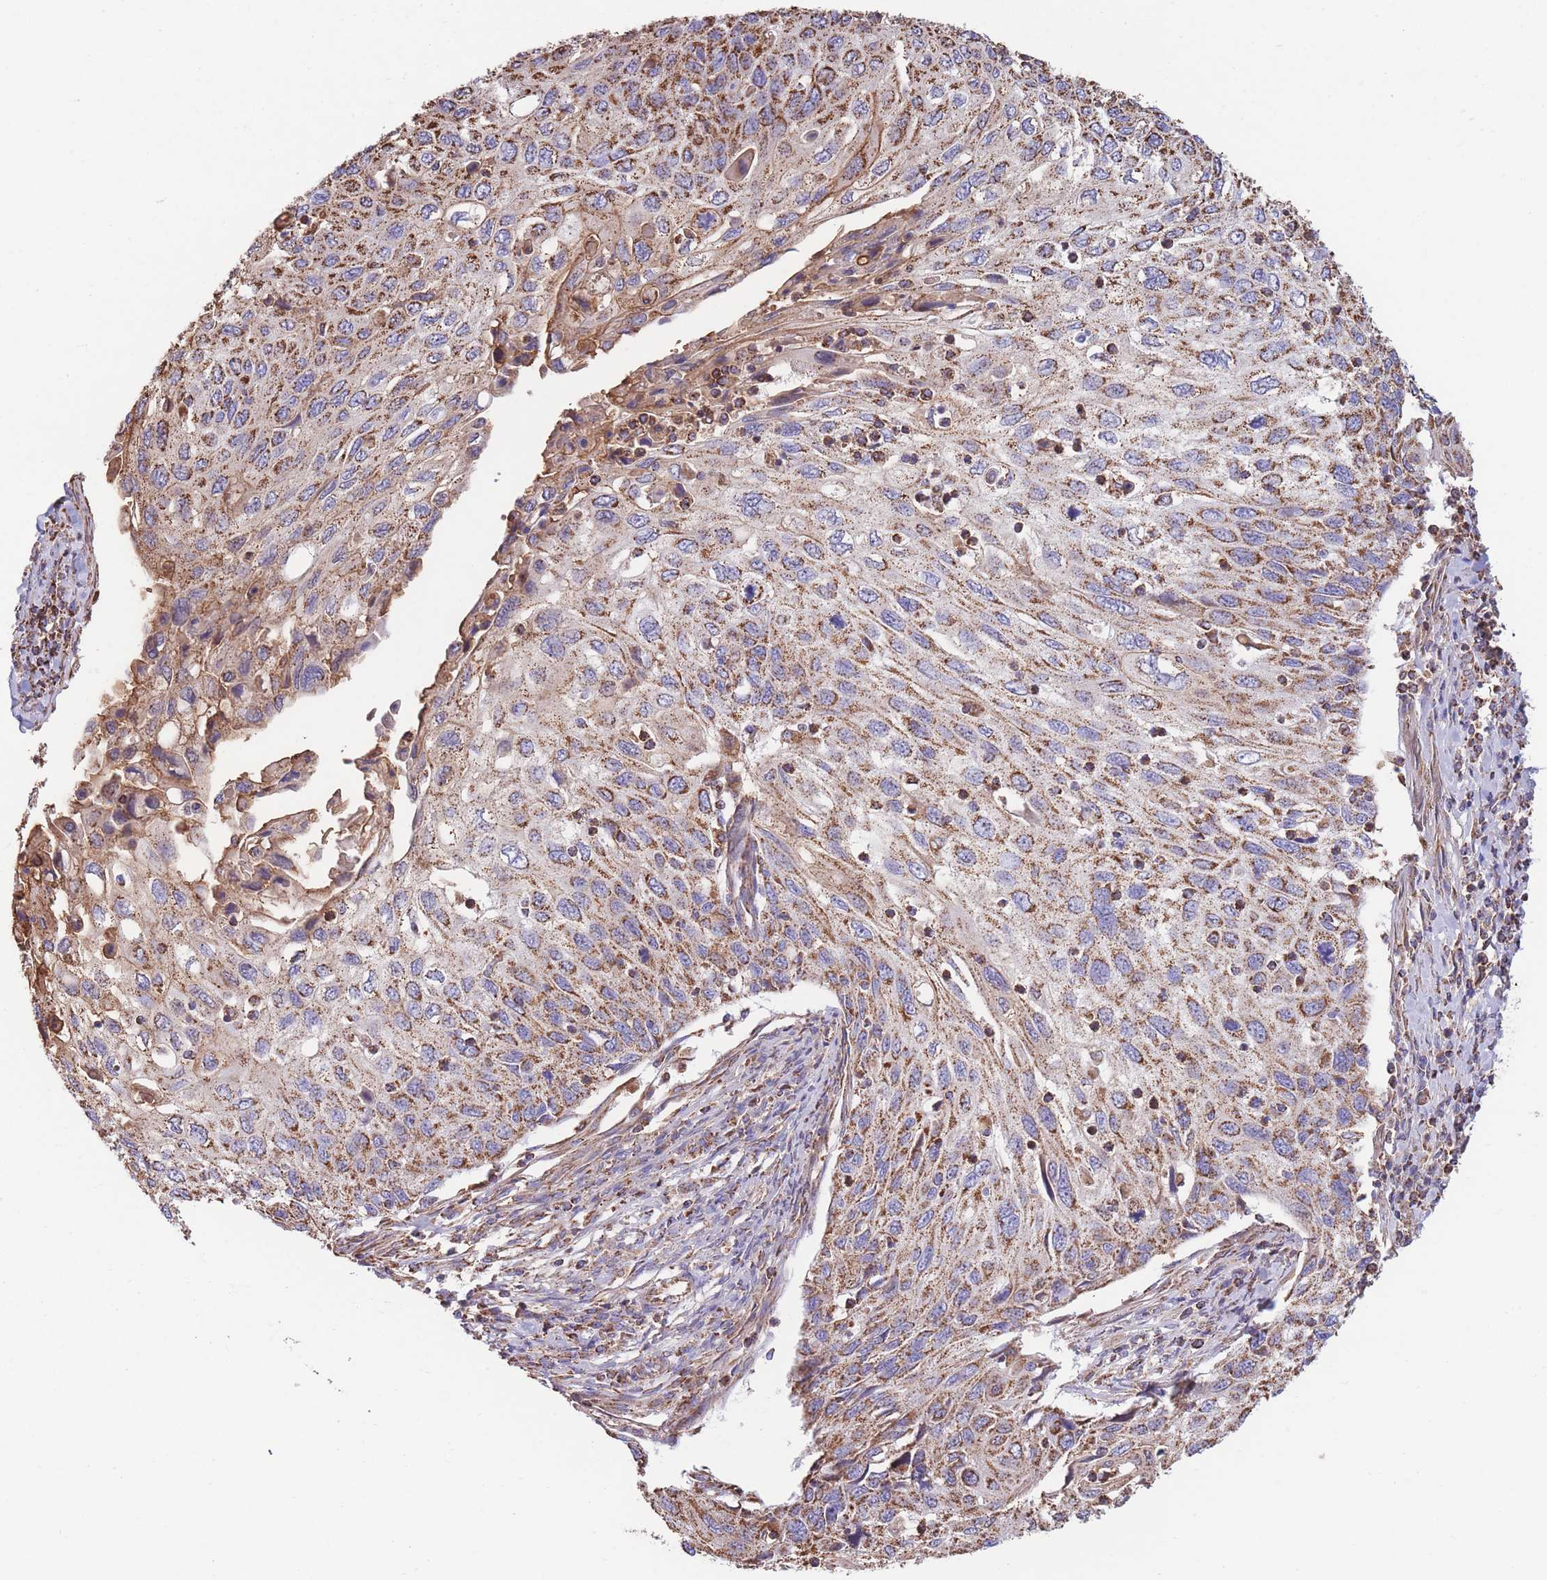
{"staining": {"intensity": "moderate", "quantity": ">75%", "location": "cytoplasmic/membranous"}, "tissue": "cervical cancer", "cell_type": "Tumor cells", "image_type": "cancer", "snomed": [{"axis": "morphology", "description": "Squamous cell carcinoma, NOS"}, {"axis": "topography", "description": "Cervix"}], "caption": "High-power microscopy captured an immunohistochemistry (IHC) micrograph of squamous cell carcinoma (cervical), revealing moderate cytoplasmic/membranous staining in approximately >75% of tumor cells. The staining is performed using DAB (3,3'-diaminobenzidine) brown chromogen to label protein expression. The nuclei are counter-stained blue using hematoxylin.", "gene": "FKBP8", "patient": {"sex": "female", "age": 70}}